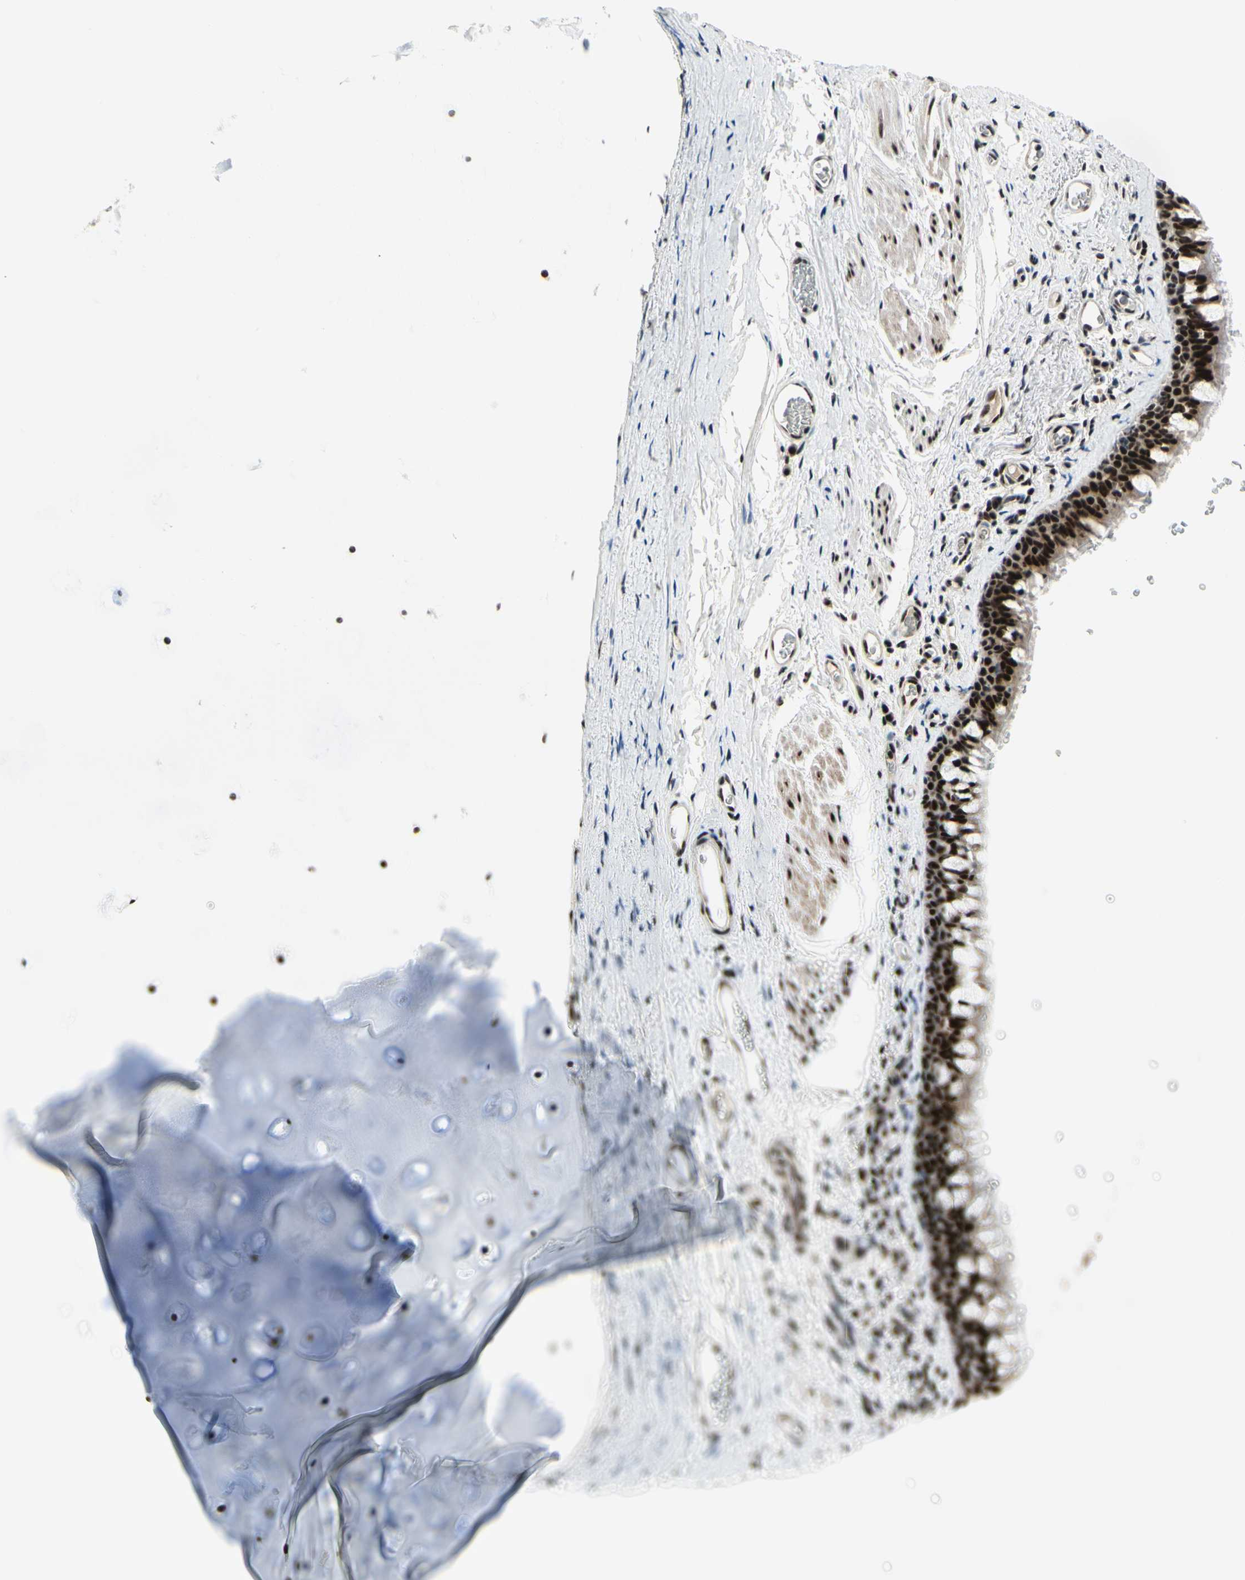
{"staining": {"intensity": "strong", "quantity": ">75%", "location": "cytoplasmic/membranous,nuclear"}, "tissue": "bronchus", "cell_type": "Respiratory epithelial cells", "image_type": "normal", "snomed": [{"axis": "morphology", "description": "Normal tissue, NOS"}, {"axis": "morphology", "description": "Malignant melanoma, Metastatic site"}, {"axis": "topography", "description": "Bronchus"}, {"axis": "topography", "description": "Lung"}], "caption": "IHC photomicrograph of benign bronchus: bronchus stained using IHC demonstrates high levels of strong protein expression localized specifically in the cytoplasmic/membranous,nuclear of respiratory epithelial cells, appearing as a cytoplasmic/membranous,nuclear brown color.", "gene": "SRSF11", "patient": {"sex": "male", "age": 64}}